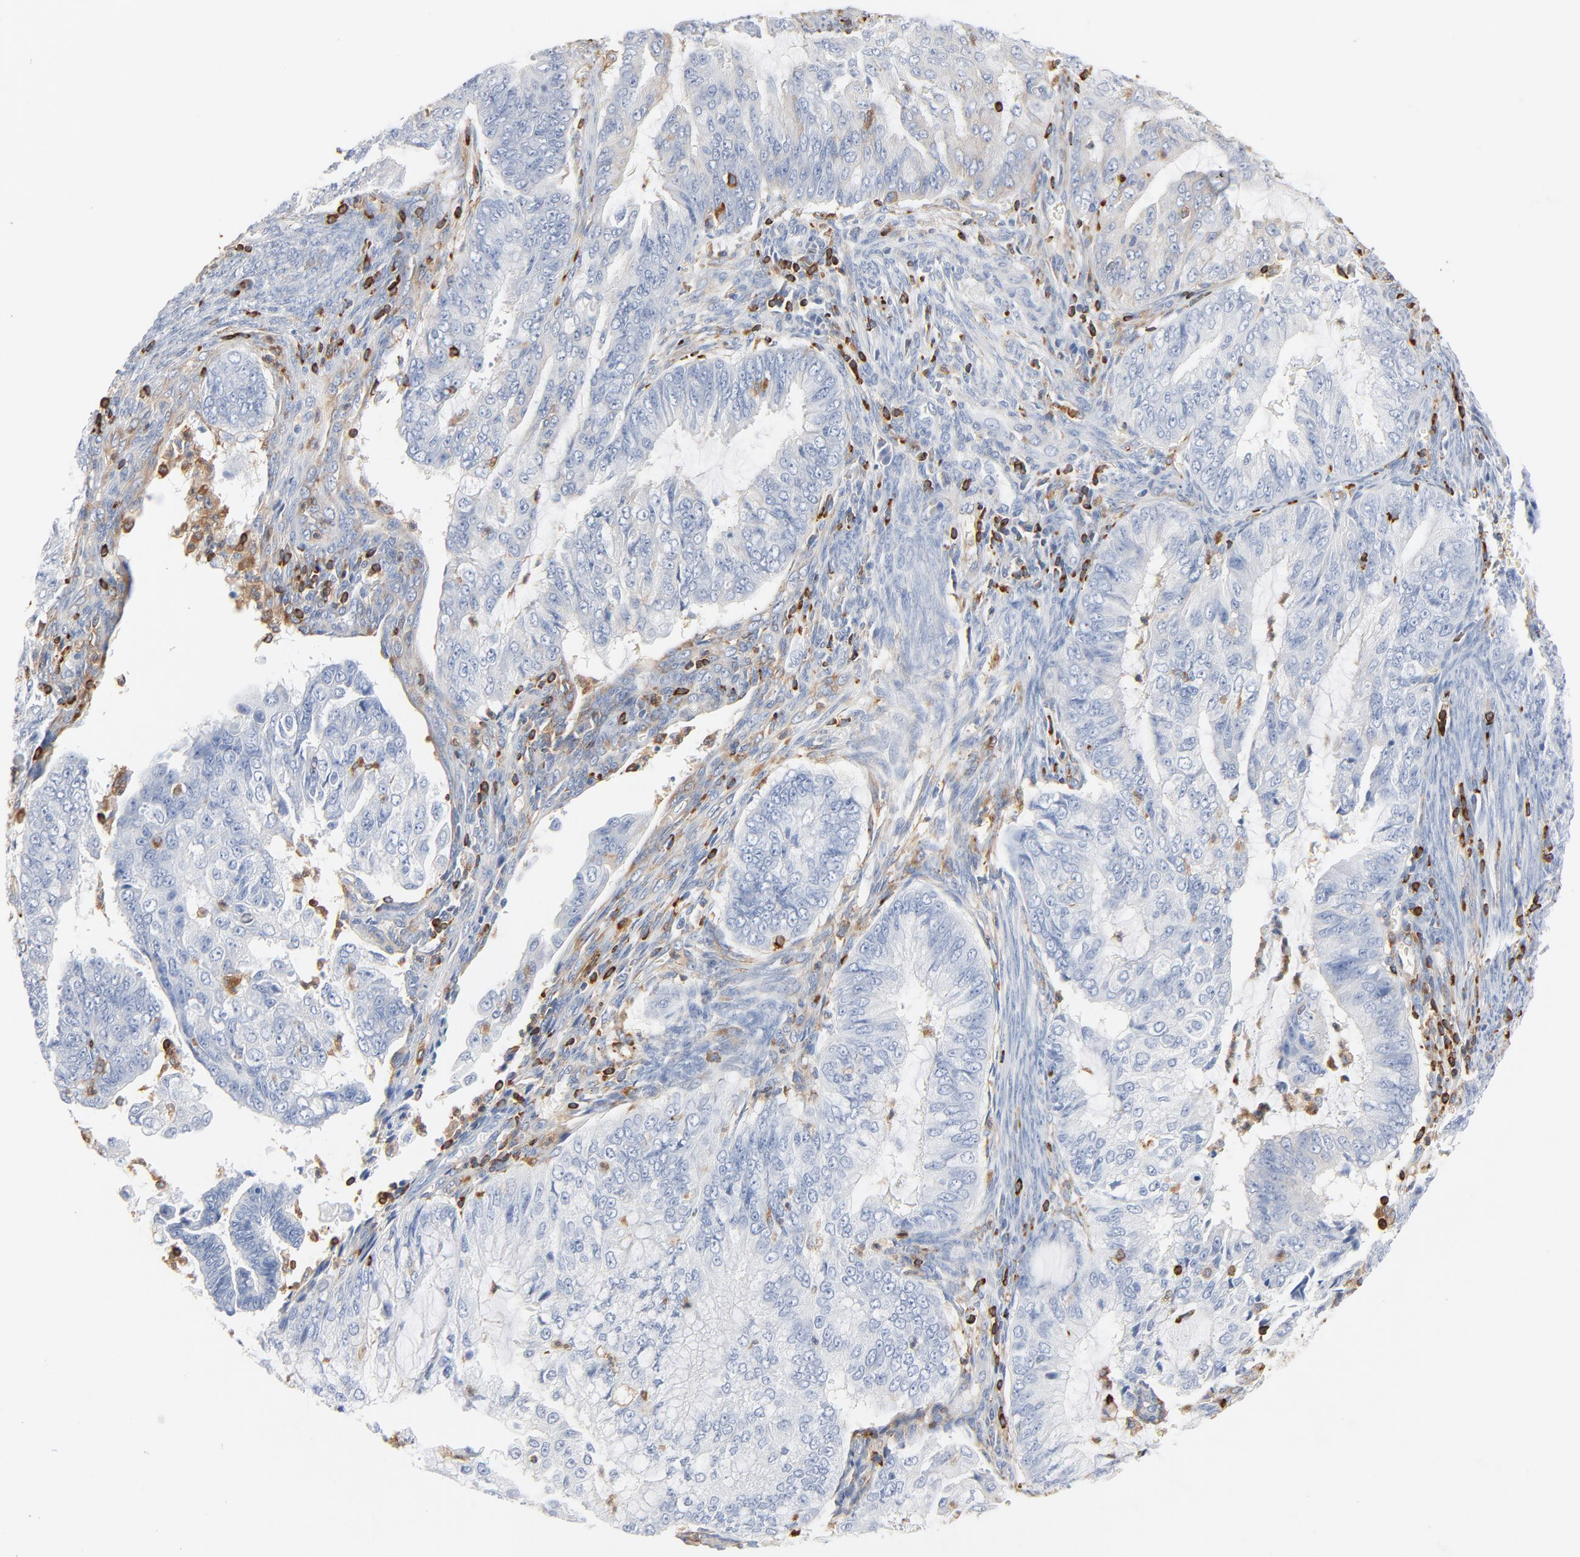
{"staining": {"intensity": "negative", "quantity": "none", "location": "none"}, "tissue": "endometrial cancer", "cell_type": "Tumor cells", "image_type": "cancer", "snomed": [{"axis": "morphology", "description": "Adenocarcinoma, NOS"}, {"axis": "topography", "description": "Endometrium"}], "caption": "Endometrial cancer stained for a protein using immunohistochemistry shows no staining tumor cells.", "gene": "SH3KBP1", "patient": {"sex": "female", "age": 75}}